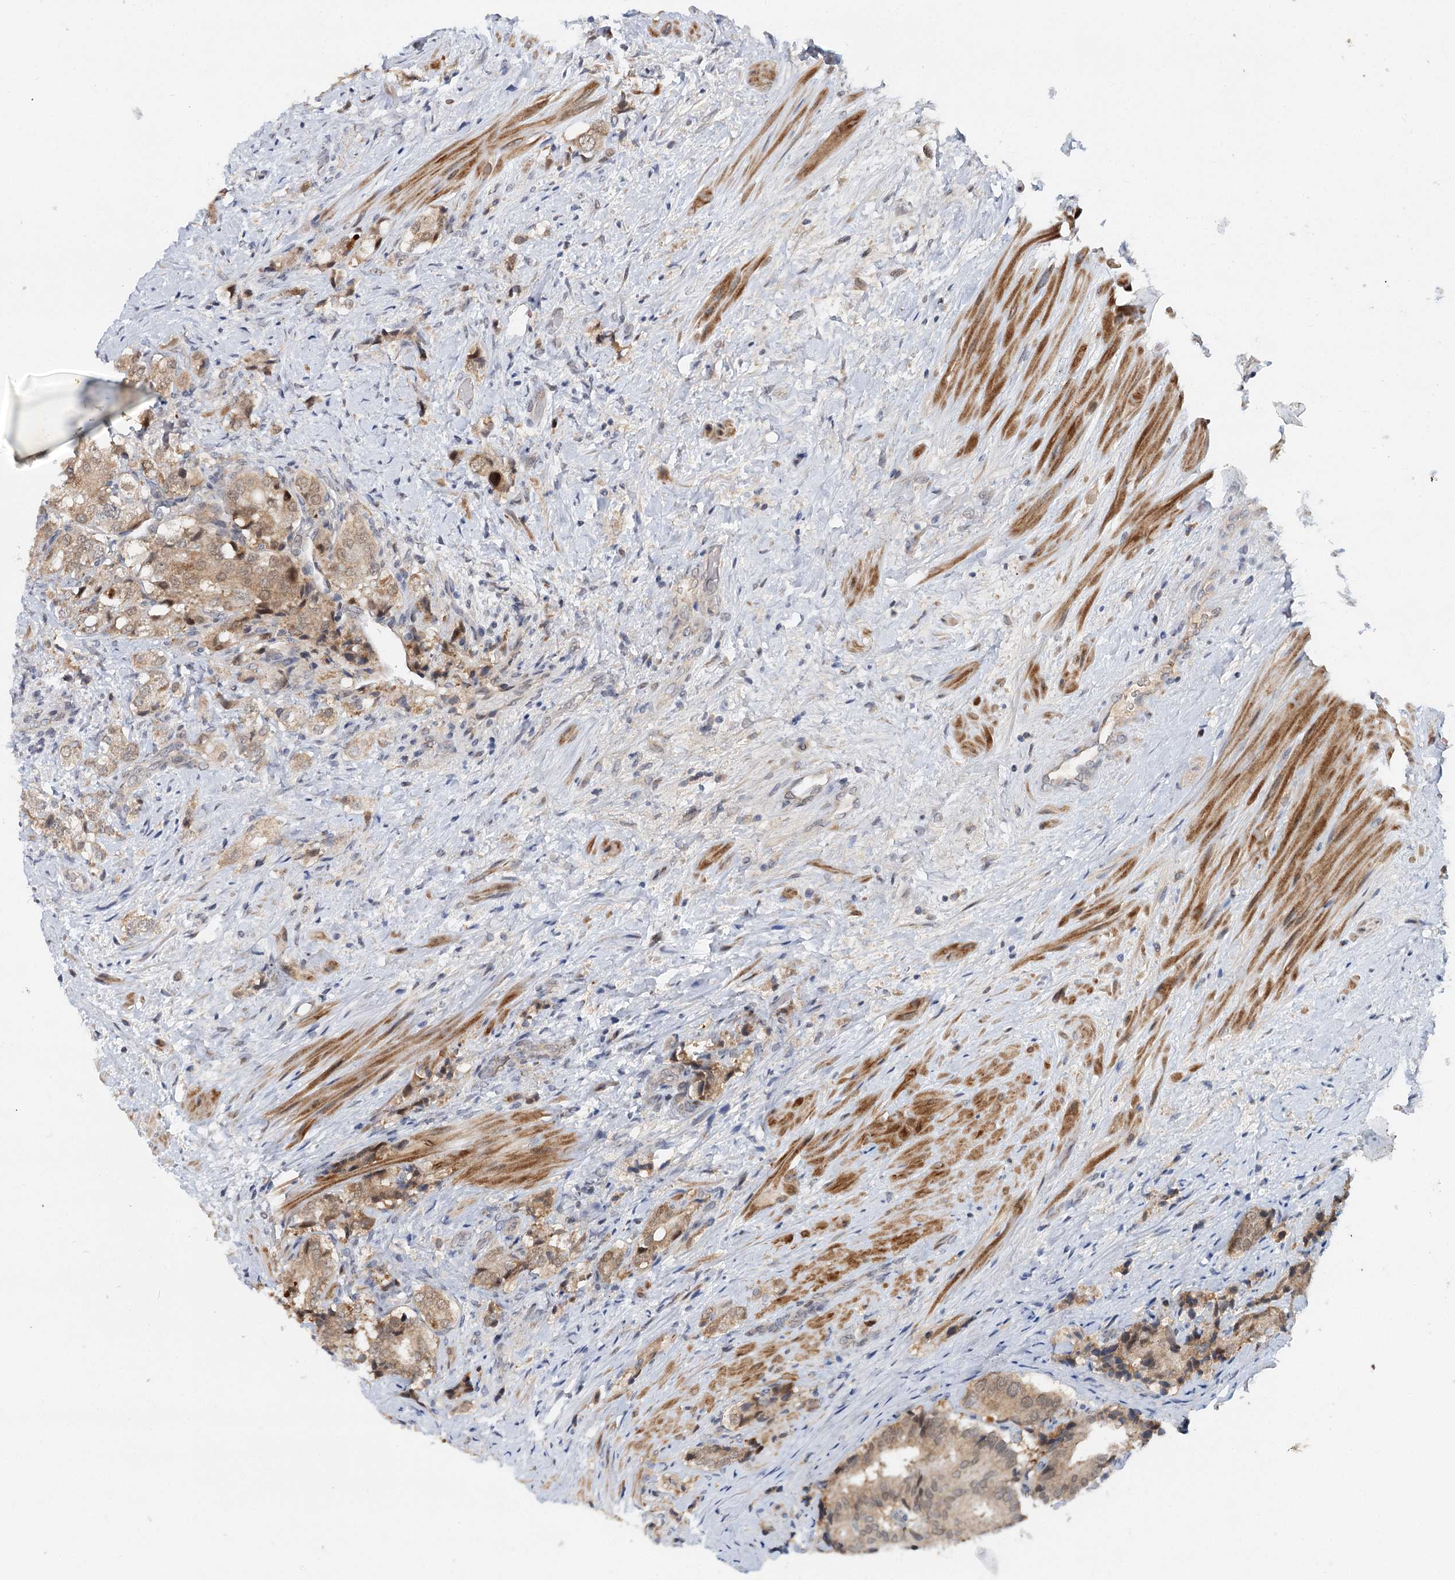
{"staining": {"intensity": "moderate", "quantity": ">75%", "location": "cytoplasmic/membranous"}, "tissue": "prostate cancer", "cell_type": "Tumor cells", "image_type": "cancer", "snomed": [{"axis": "morphology", "description": "Adenocarcinoma, High grade"}, {"axis": "topography", "description": "Prostate"}], "caption": "Immunohistochemical staining of prostate cancer (high-grade adenocarcinoma) reveals moderate cytoplasmic/membranous protein expression in about >75% of tumor cells.", "gene": "AP3B1", "patient": {"sex": "male", "age": 65}}